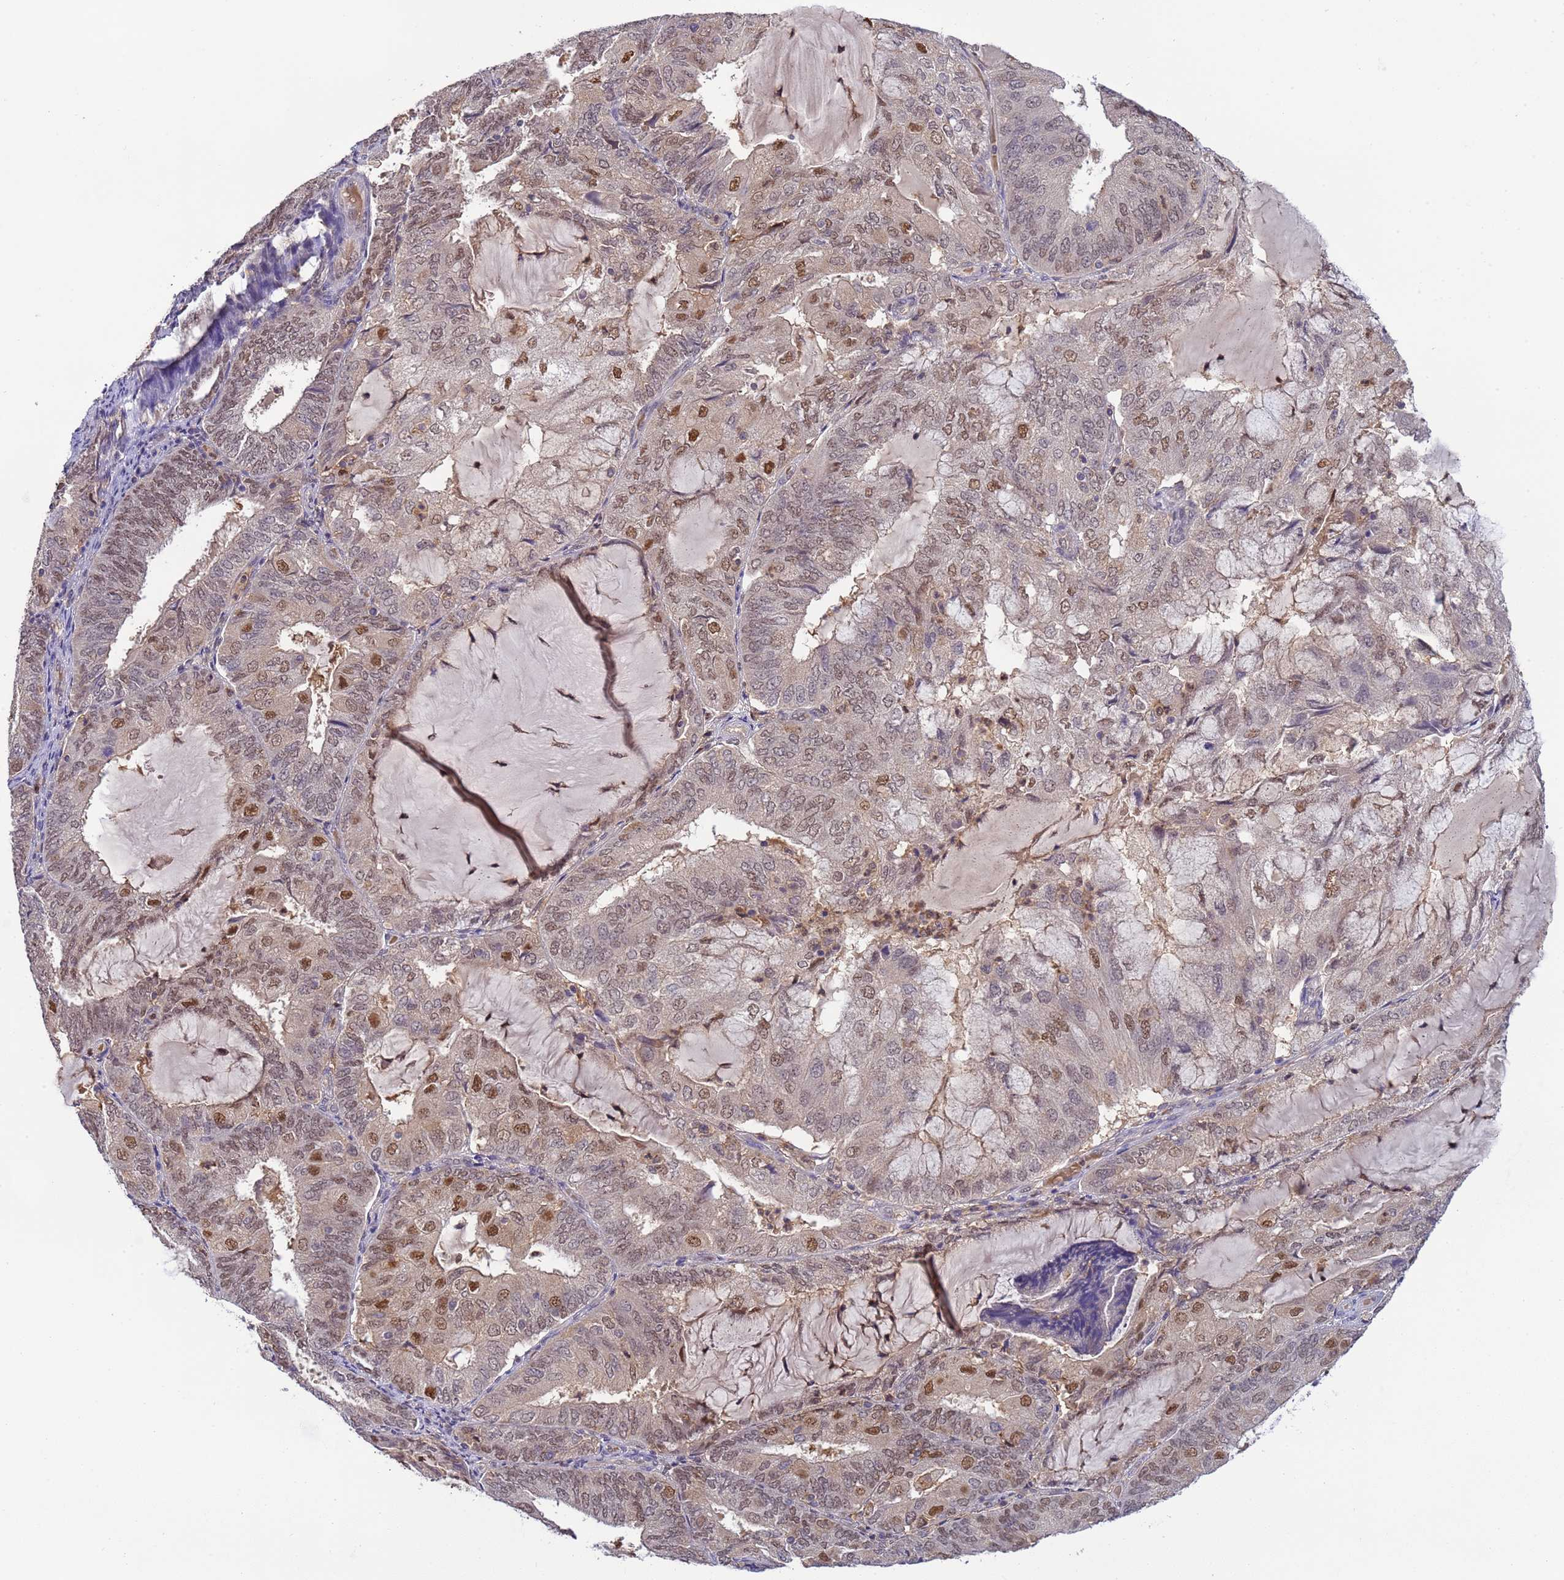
{"staining": {"intensity": "moderate", "quantity": "25%-75%", "location": "nuclear"}, "tissue": "endometrial cancer", "cell_type": "Tumor cells", "image_type": "cancer", "snomed": [{"axis": "morphology", "description": "Adenocarcinoma, NOS"}, {"axis": "topography", "description": "Endometrium"}], "caption": "Endometrial cancer (adenocarcinoma) stained for a protein reveals moderate nuclear positivity in tumor cells.", "gene": "CD53", "patient": {"sex": "female", "age": 81}}